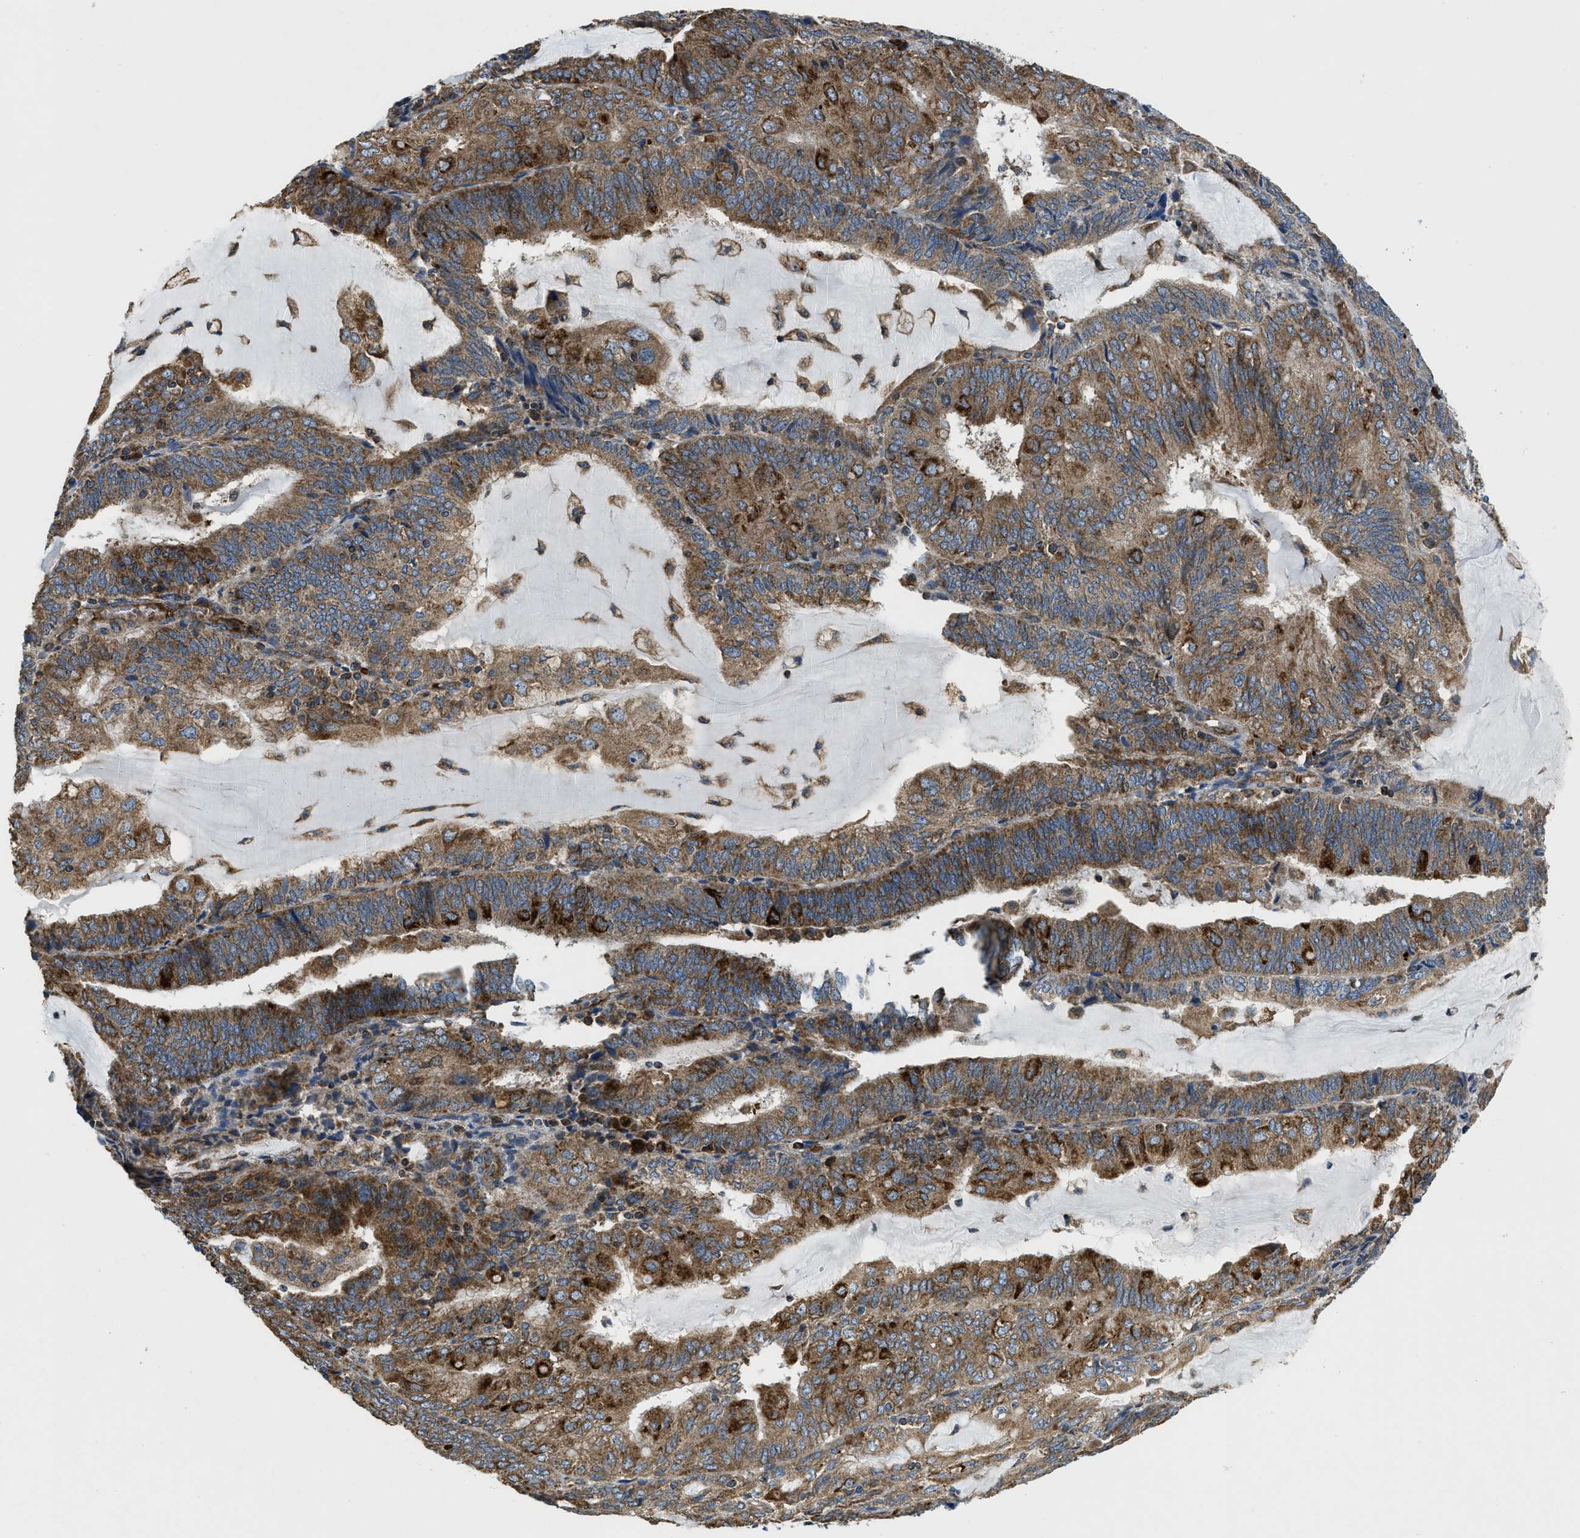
{"staining": {"intensity": "moderate", "quantity": ">75%", "location": "cytoplasmic/membranous"}, "tissue": "endometrial cancer", "cell_type": "Tumor cells", "image_type": "cancer", "snomed": [{"axis": "morphology", "description": "Adenocarcinoma, NOS"}, {"axis": "topography", "description": "Endometrium"}], "caption": "Human endometrial adenocarcinoma stained for a protein (brown) displays moderate cytoplasmic/membranous positive expression in approximately >75% of tumor cells.", "gene": "CSPG4", "patient": {"sex": "female", "age": 81}}